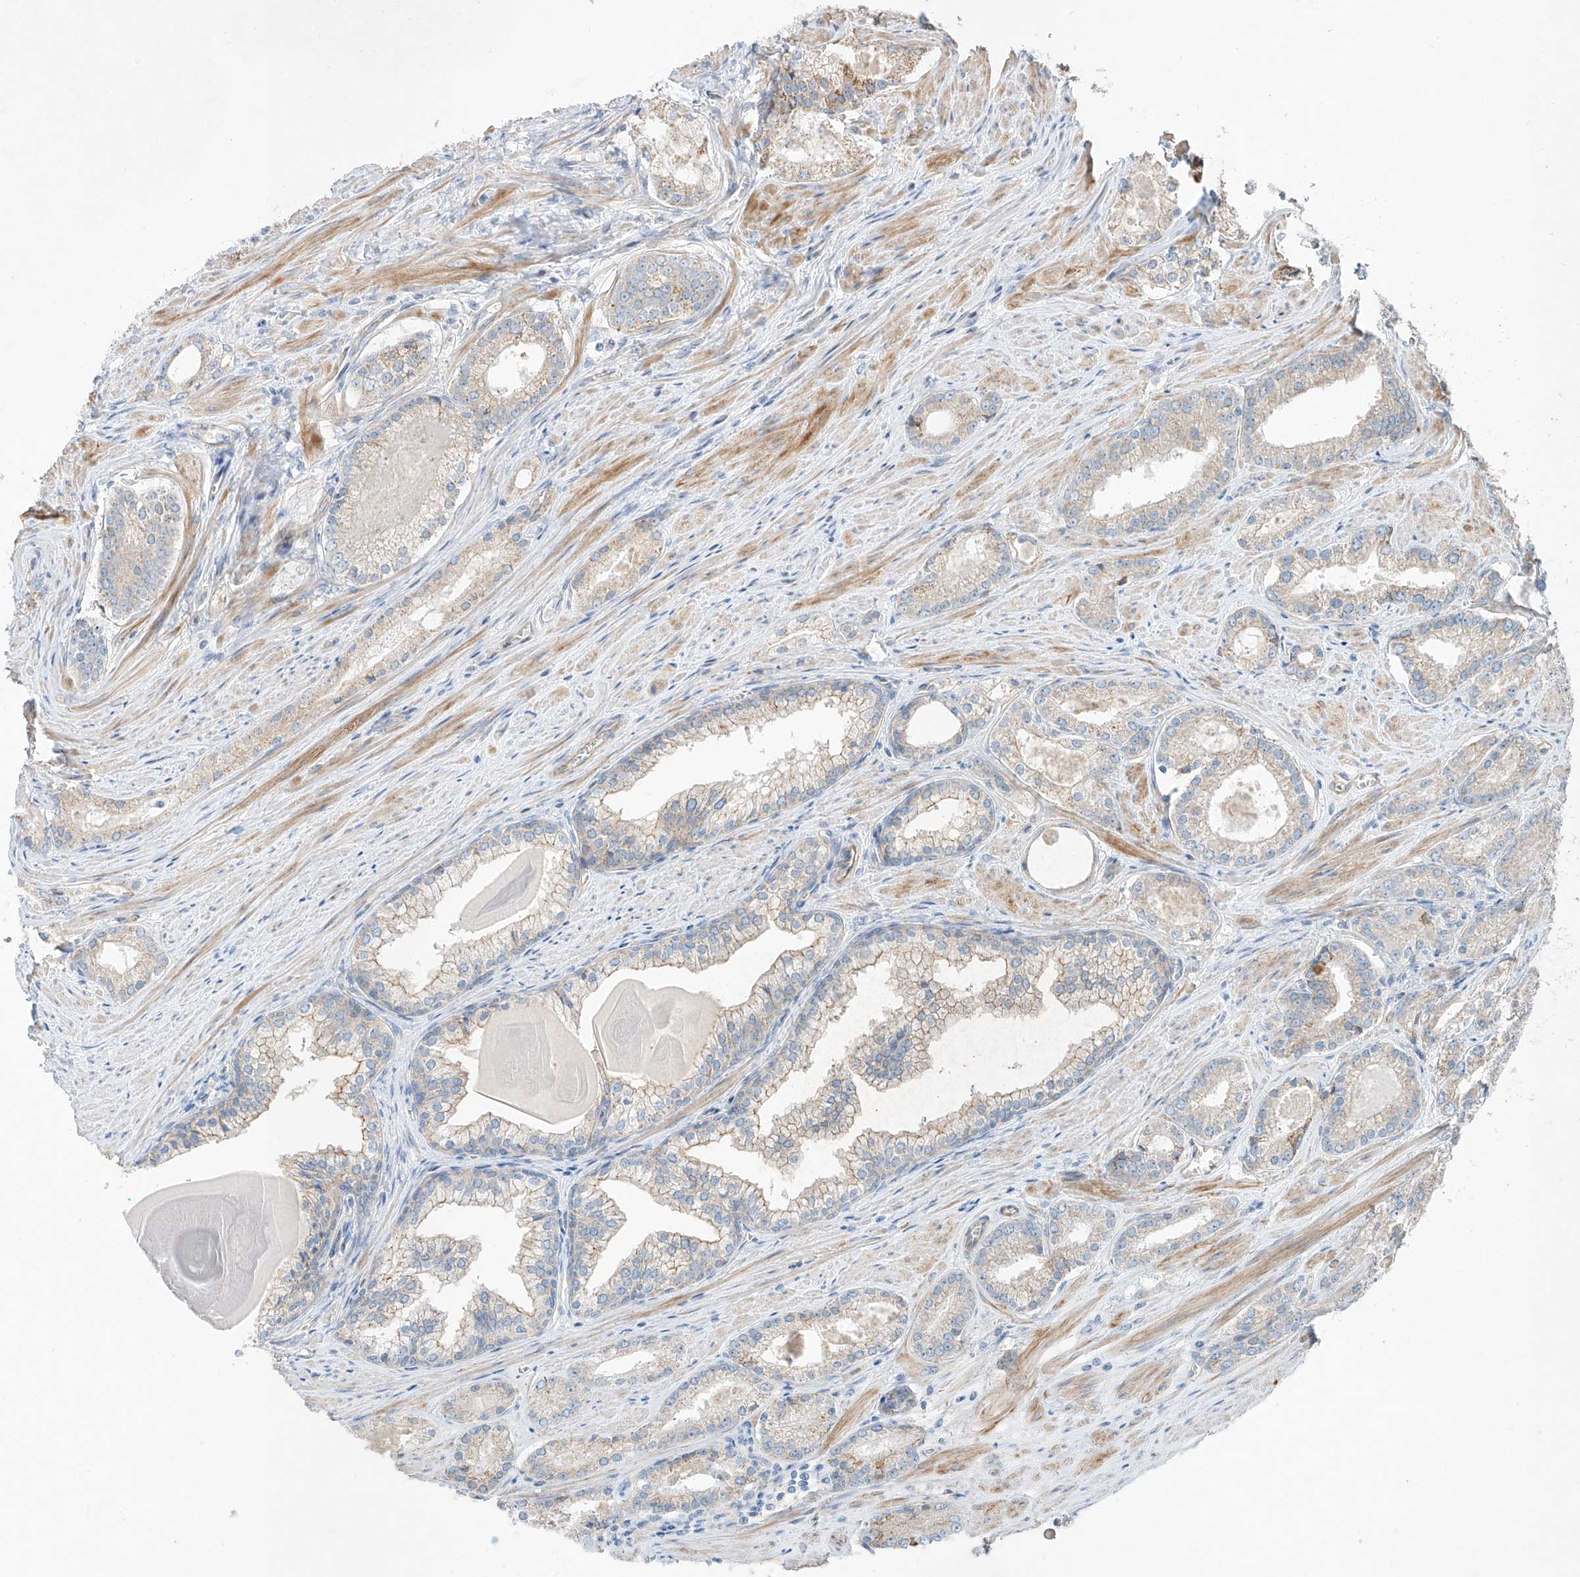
{"staining": {"intensity": "weak", "quantity": "<25%", "location": "cytoplasmic/membranous"}, "tissue": "prostate cancer", "cell_type": "Tumor cells", "image_type": "cancer", "snomed": [{"axis": "morphology", "description": "Adenocarcinoma, Low grade"}, {"axis": "topography", "description": "Prostate"}], "caption": "An immunohistochemistry (IHC) micrograph of prostate low-grade adenocarcinoma is shown. There is no staining in tumor cells of prostate low-grade adenocarcinoma.", "gene": "AJM1", "patient": {"sex": "male", "age": 54}}